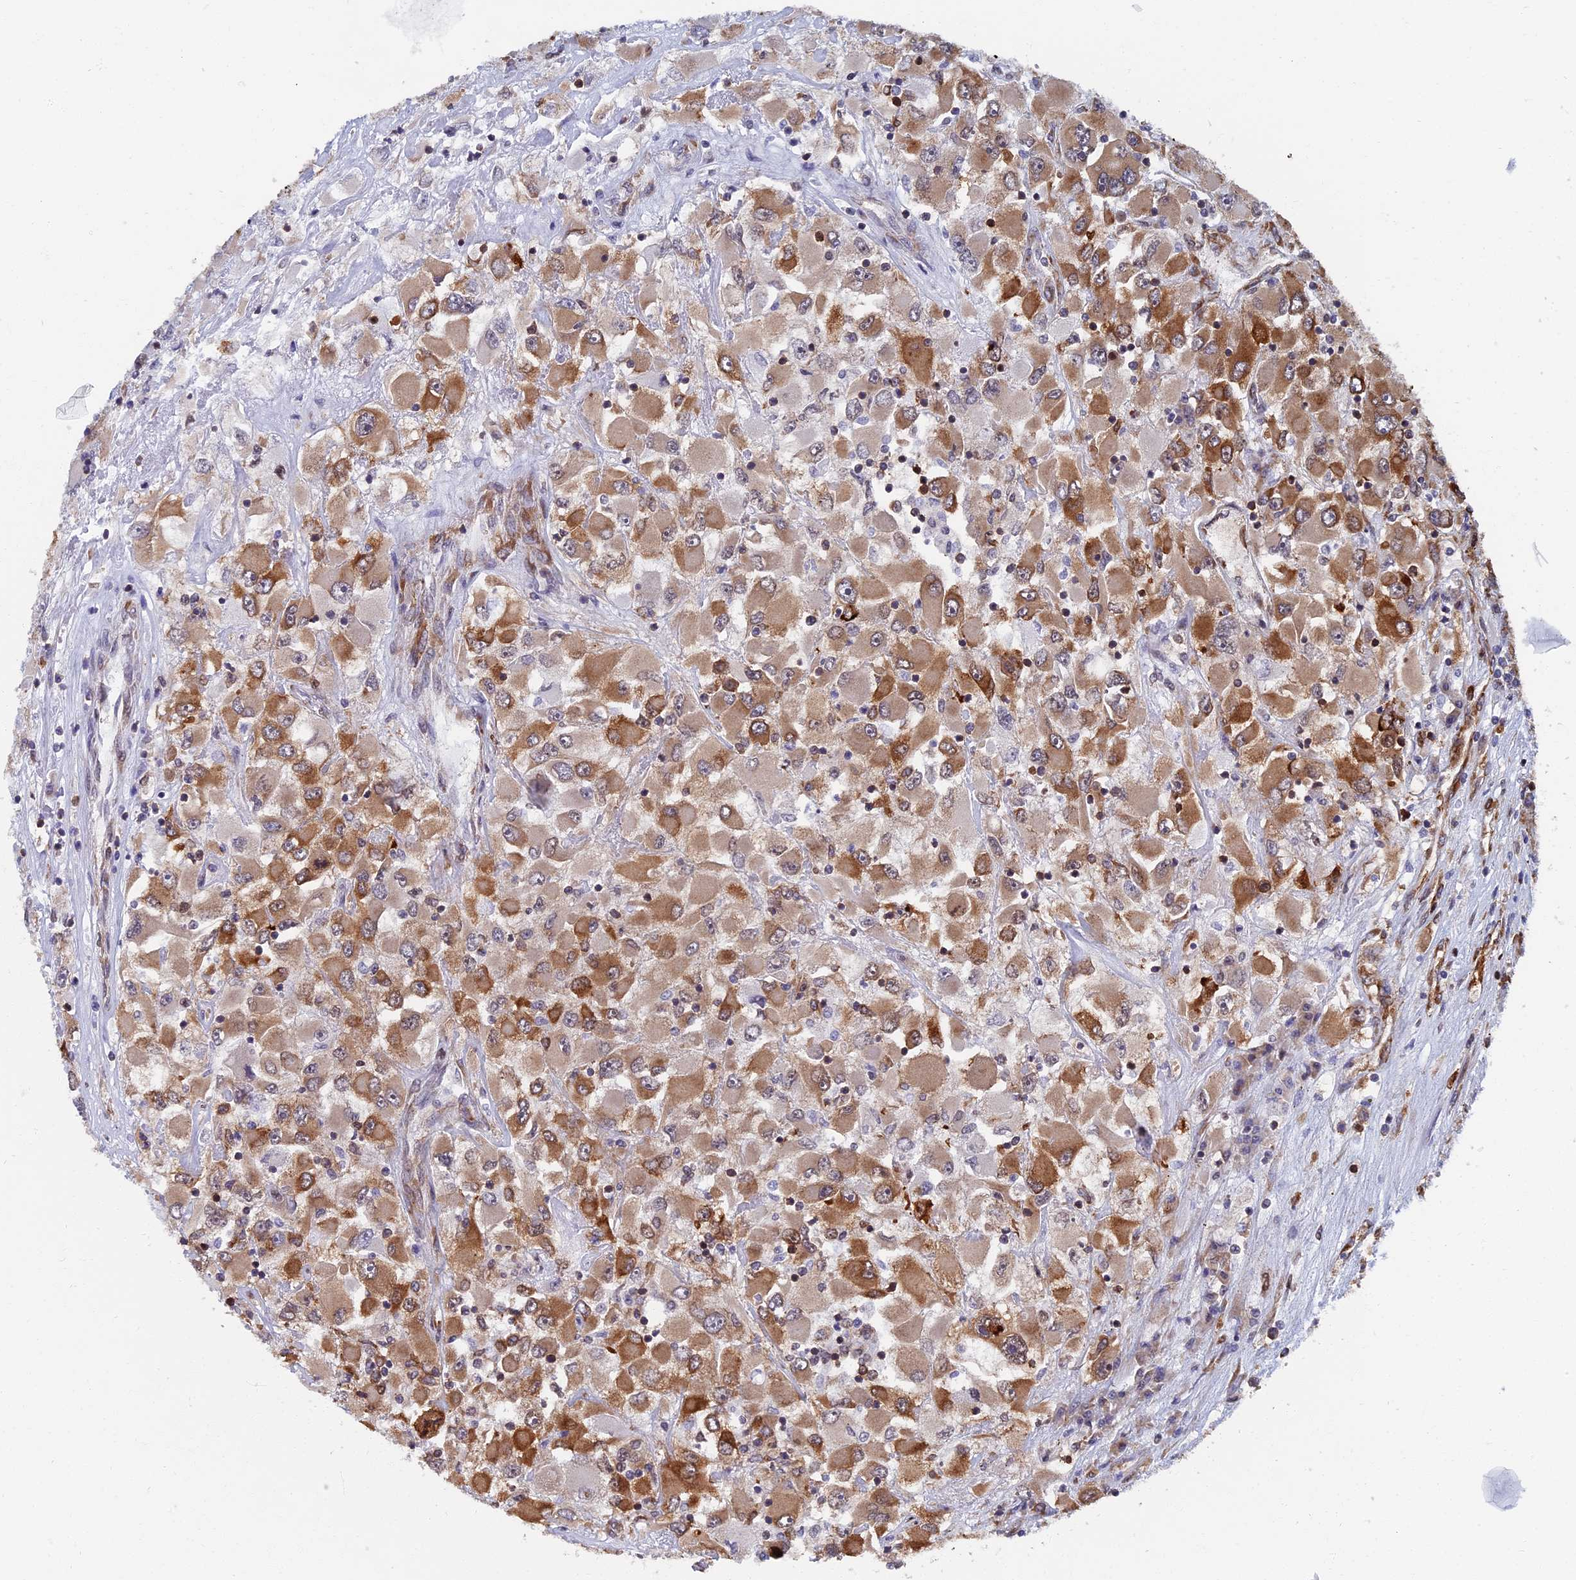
{"staining": {"intensity": "strong", "quantity": "25%-75%", "location": "cytoplasmic/membranous"}, "tissue": "renal cancer", "cell_type": "Tumor cells", "image_type": "cancer", "snomed": [{"axis": "morphology", "description": "Adenocarcinoma, NOS"}, {"axis": "topography", "description": "Kidney"}], "caption": "About 25%-75% of tumor cells in renal cancer (adenocarcinoma) display strong cytoplasmic/membranous protein positivity as visualized by brown immunohistochemical staining.", "gene": "YBX1", "patient": {"sex": "female", "age": 52}}